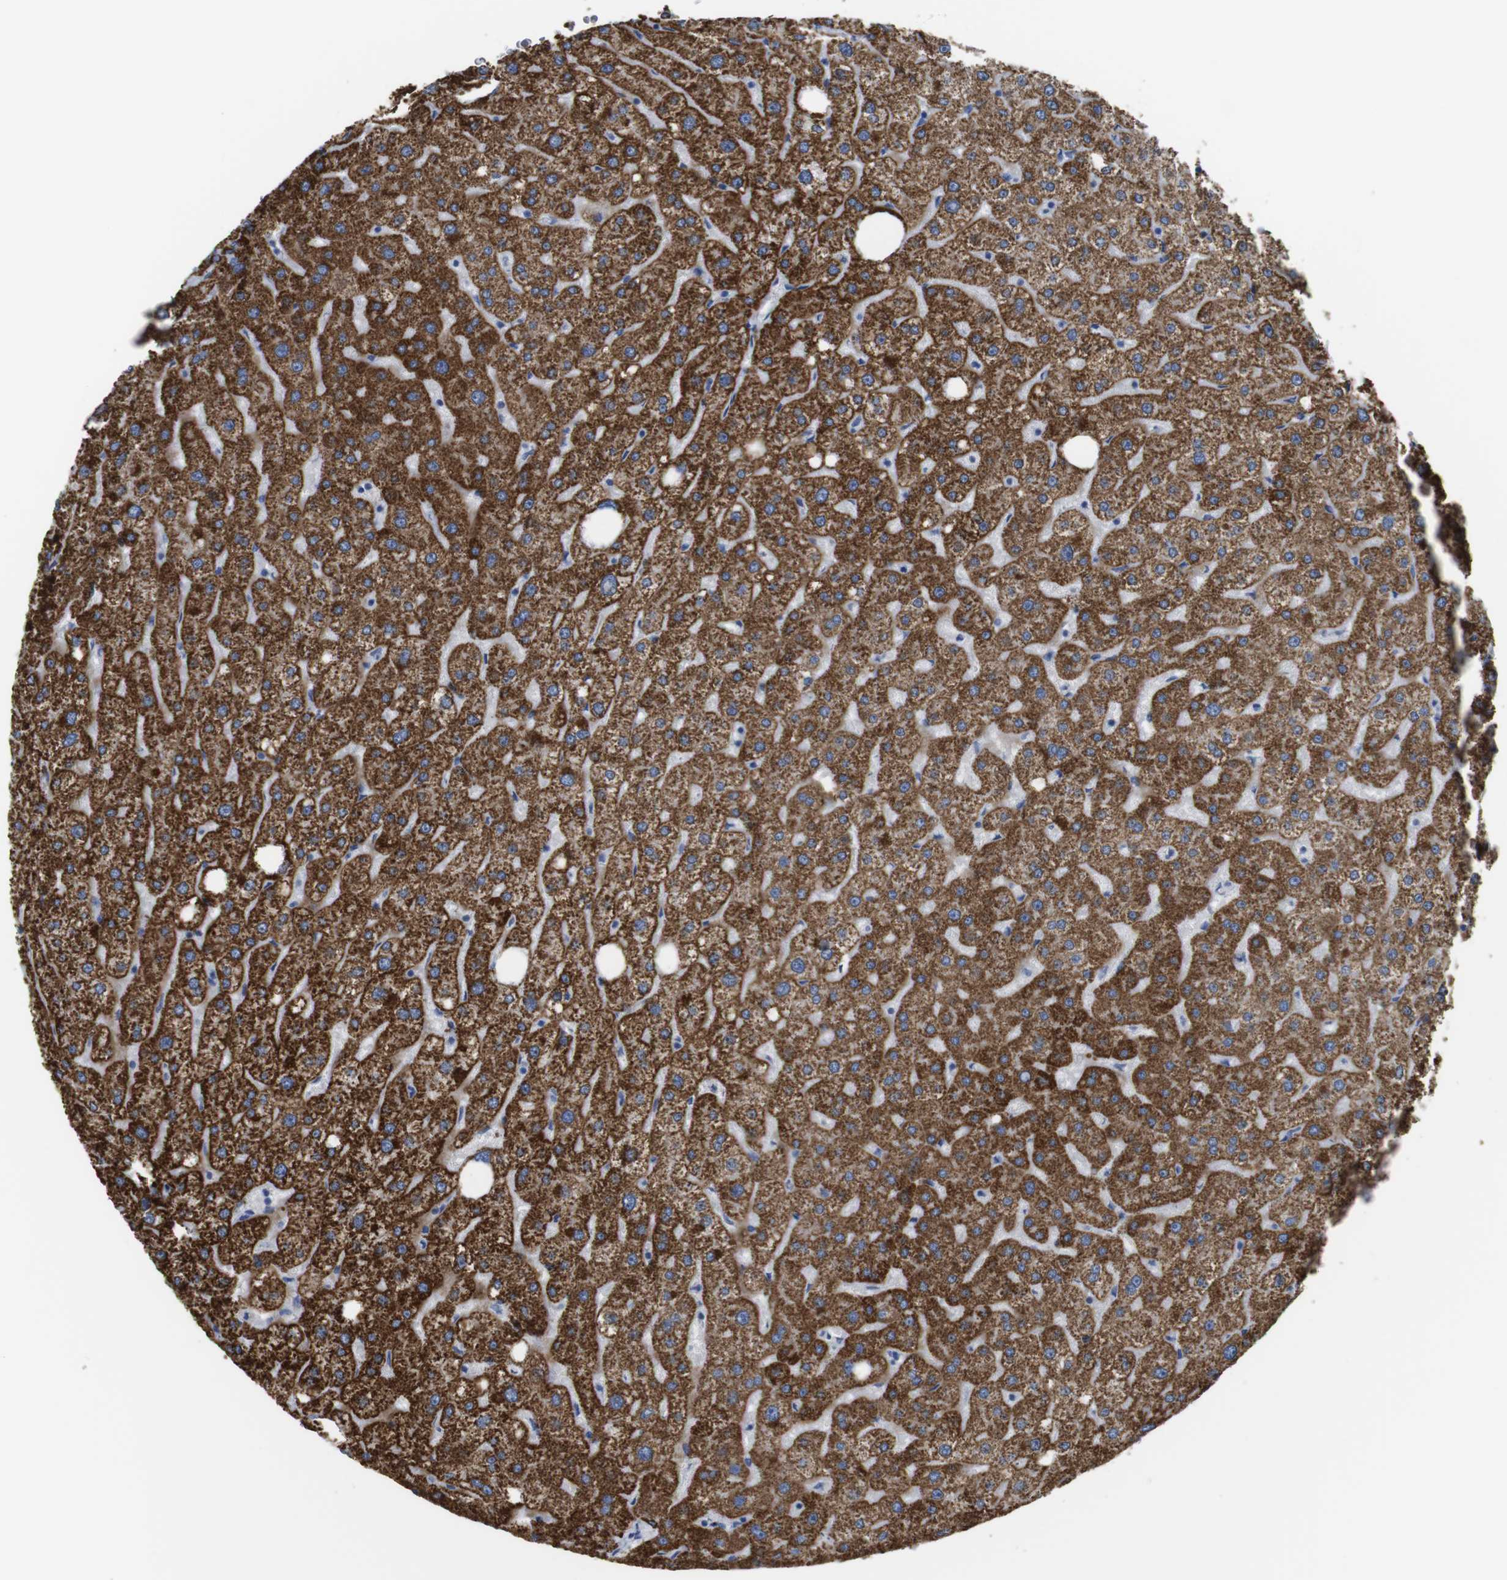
{"staining": {"intensity": "moderate", "quantity": "25%-75%", "location": "cytoplasmic/membranous"}, "tissue": "liver", "cell_type": "Cholangiocytes", "image_type": "normal", "snomed": [{"axis": "morphology", "description": "Normal tissue, NOS"}, {"axis": "topography", "description": "Liver"}], "caption": "Immunohistochemical staining of benign human liver displays medium levels of moderate cytoplasmic/membranous staining in approximately 25%-75% of cholangiocytes. The protein of interest is stained brown, and the nuclei are stained in blue (DAB IHC with brightfield microscopy, high magnification).", "gene": "MAOA", "patient": {"sex": "male", "age": 73}}